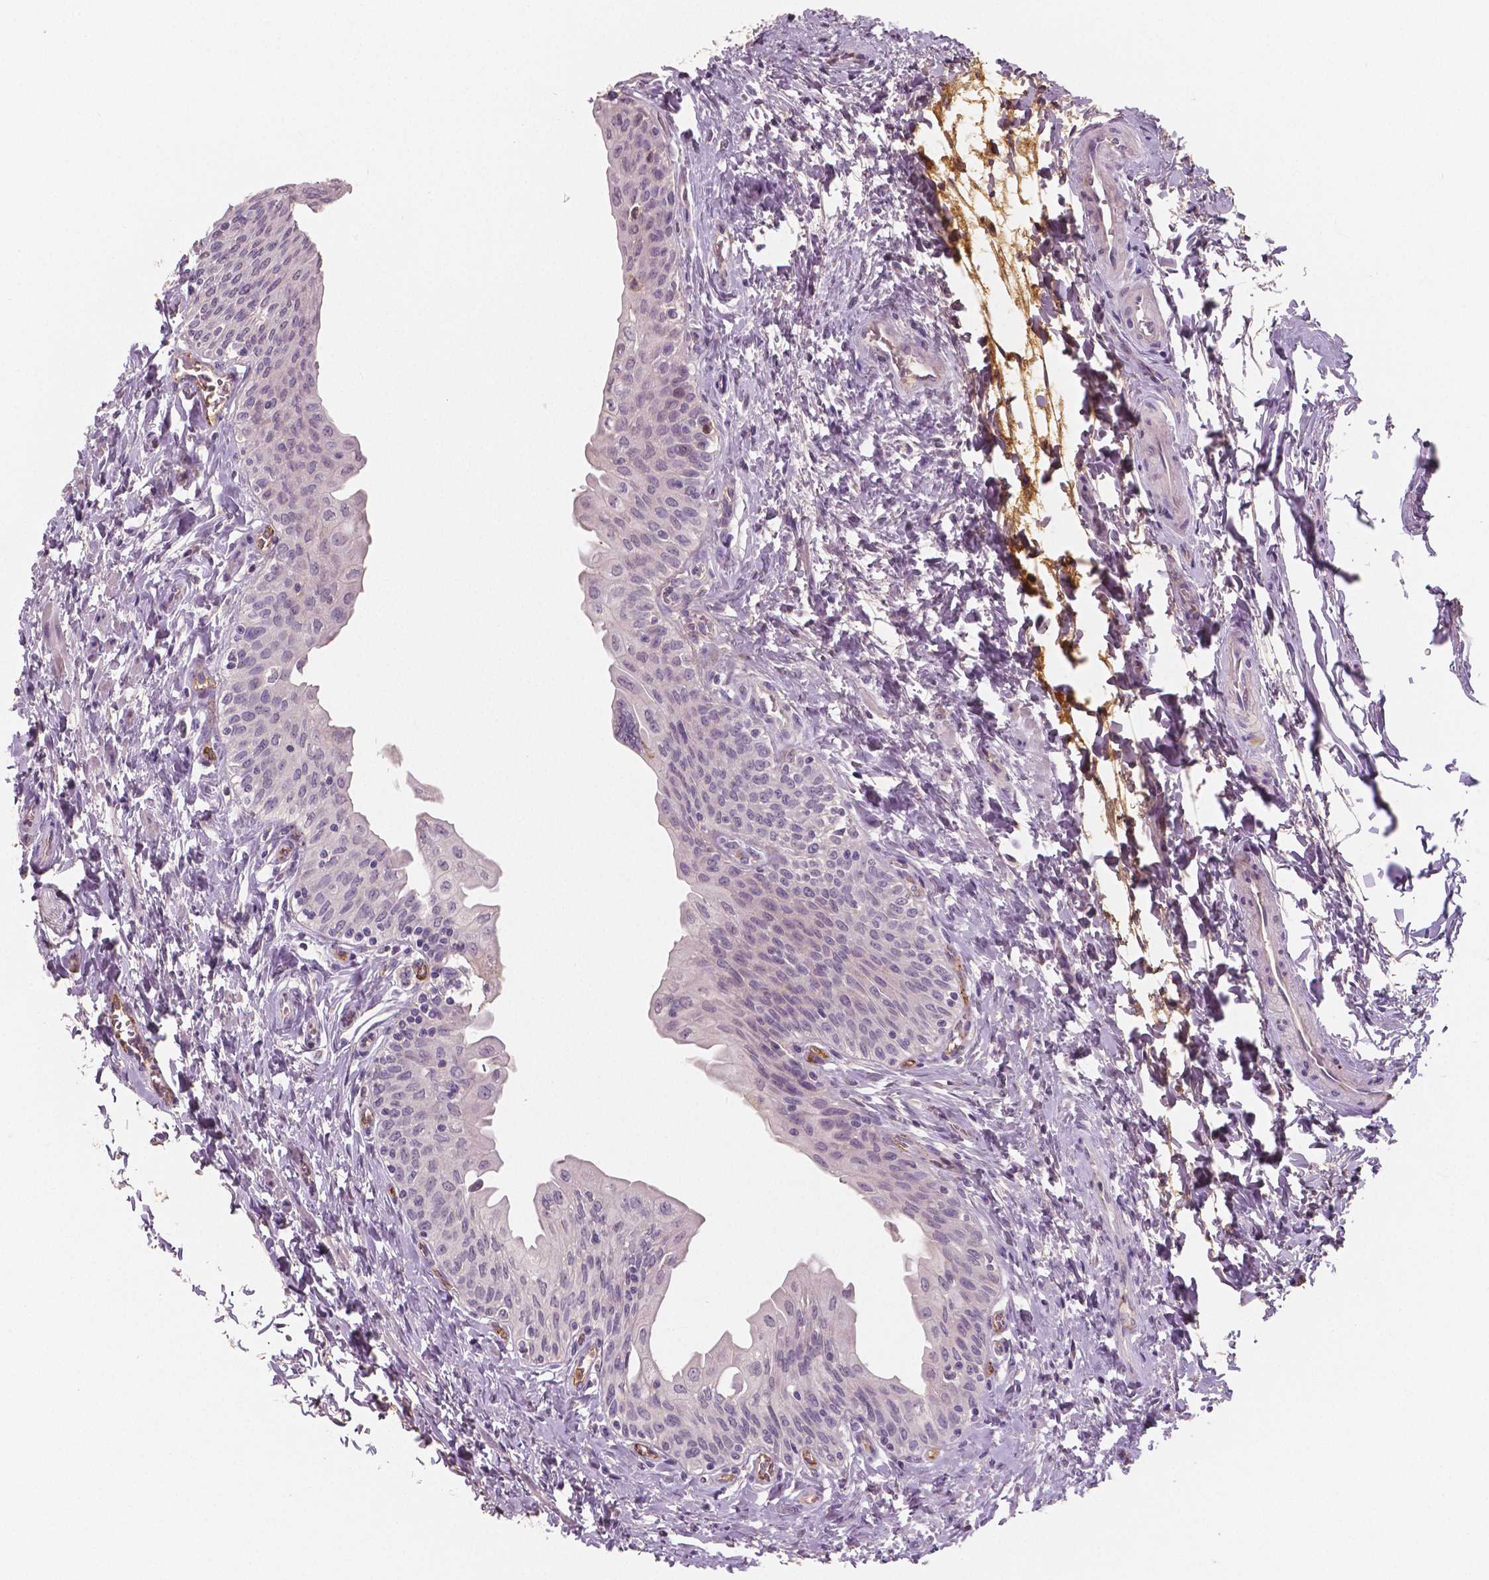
{"staining": {"intensity": "strong", "quantity": "<25%", "location": "cytoplasmic/membranous"}, "tissue": "urinary bladder", "cell_type": "Urothelial cells", "image_type": "normal", "snomed": [{"axis": "morphology", "description": "Normal tissue, NOS"}, {"axis": "topography", "description": "Urinary bladder"}], "caption": "Unremarkable urinary bladder displays strong cytoplasmic/membranous positivity in about <25% of urothelial cells, visualized by immunohistochemistry.", "gene": "APOA4", "patient": {"sex": "male", "age": 56}}